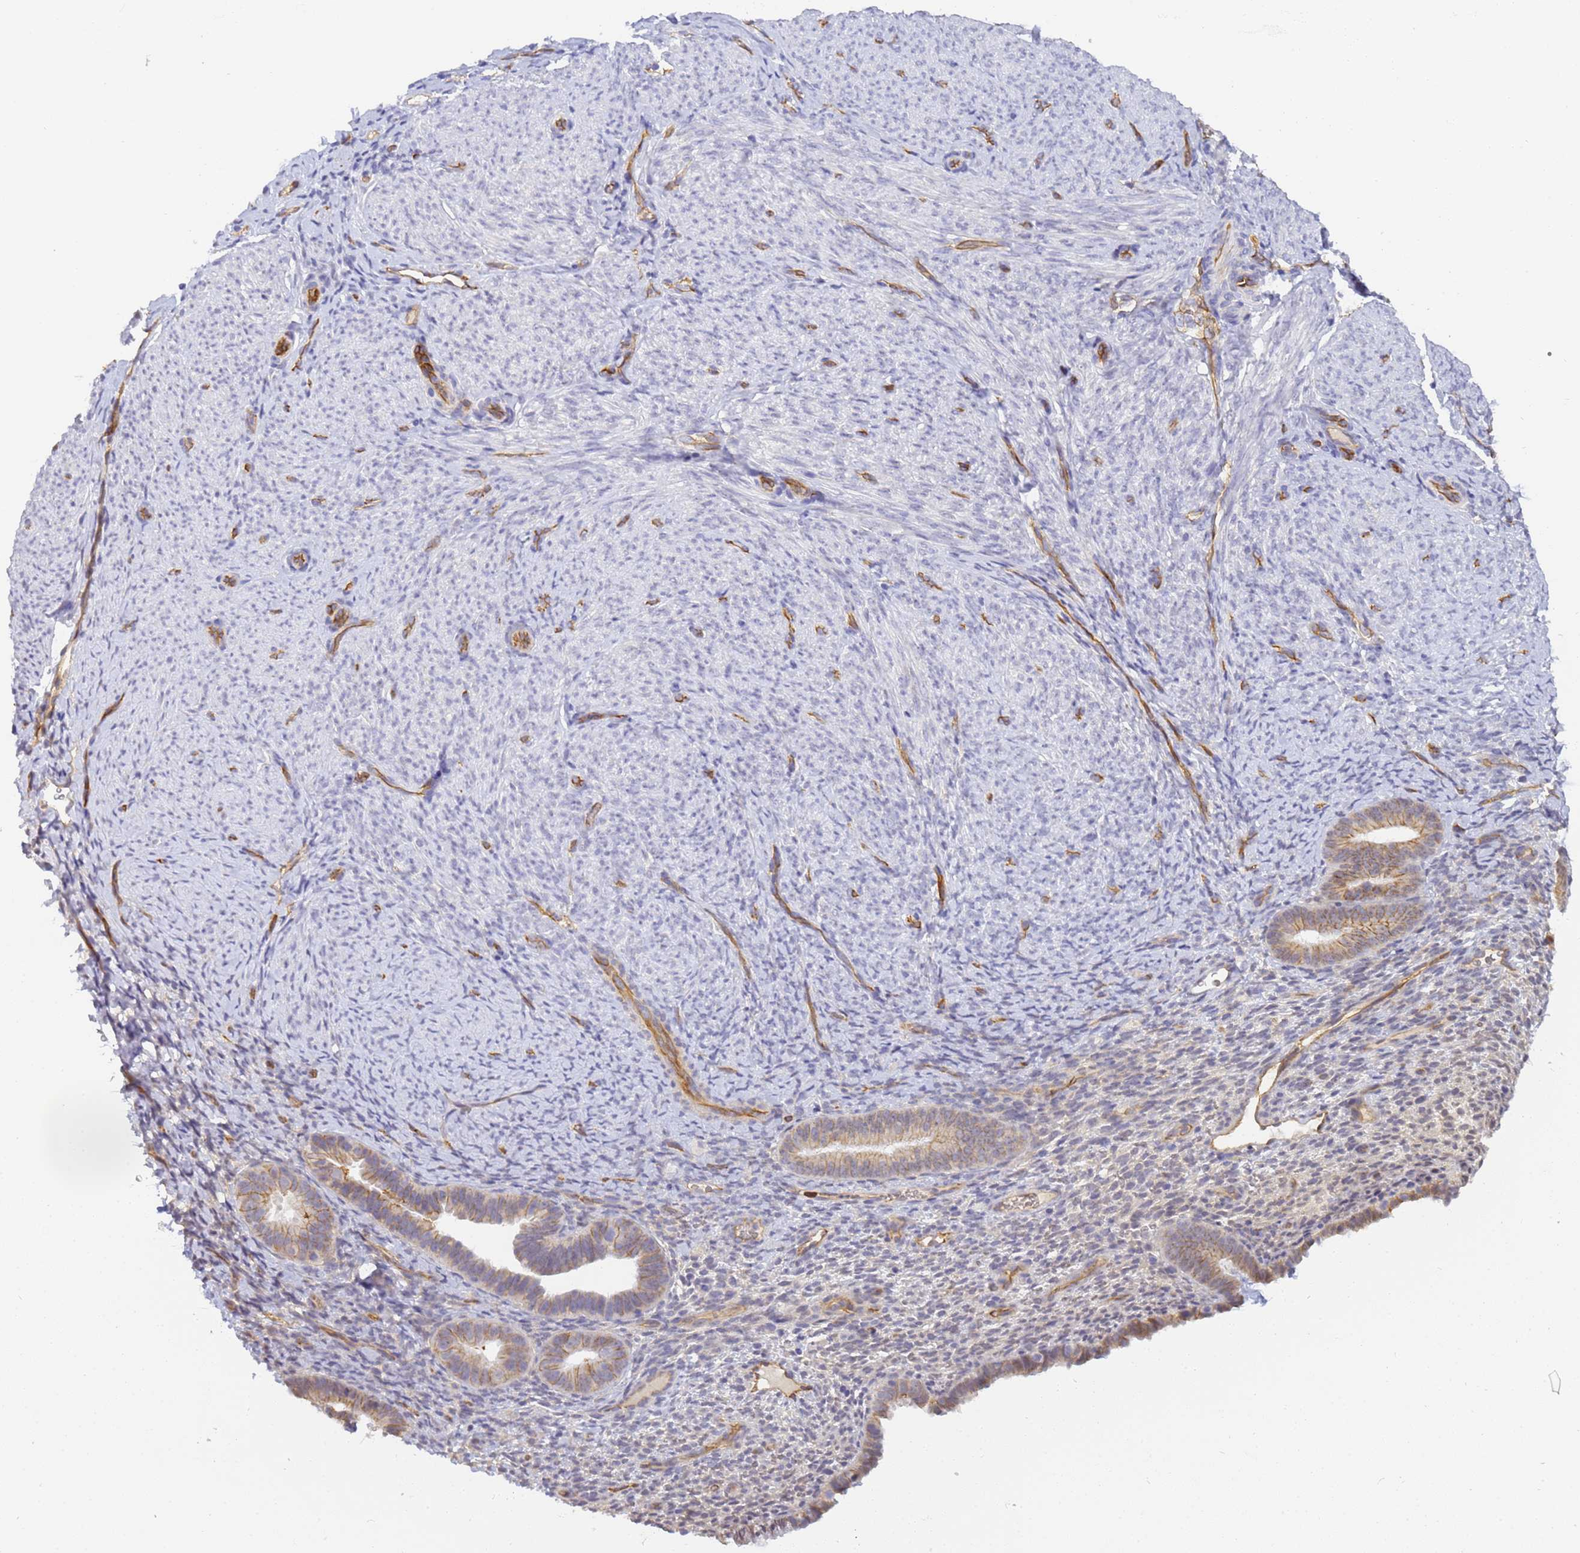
{"staining": {"intensity": "negative", "quantity": "none", "location": "none"}, "tissue": "endometrium", "cell_type": "Cells in endometrial stroma", "image_type": "normal", "snomed": [{"axis": "morphology", "description": "Normal tissue, NOS"}, {"axis": "topography", "description": "Endometrium"}], "caption": "Histopathology image shows no significant protein expression in cells in endometrial stroma of normal endometrium.", "gene": "GON4L", "patient": {"sex": "female", "age": 65}}